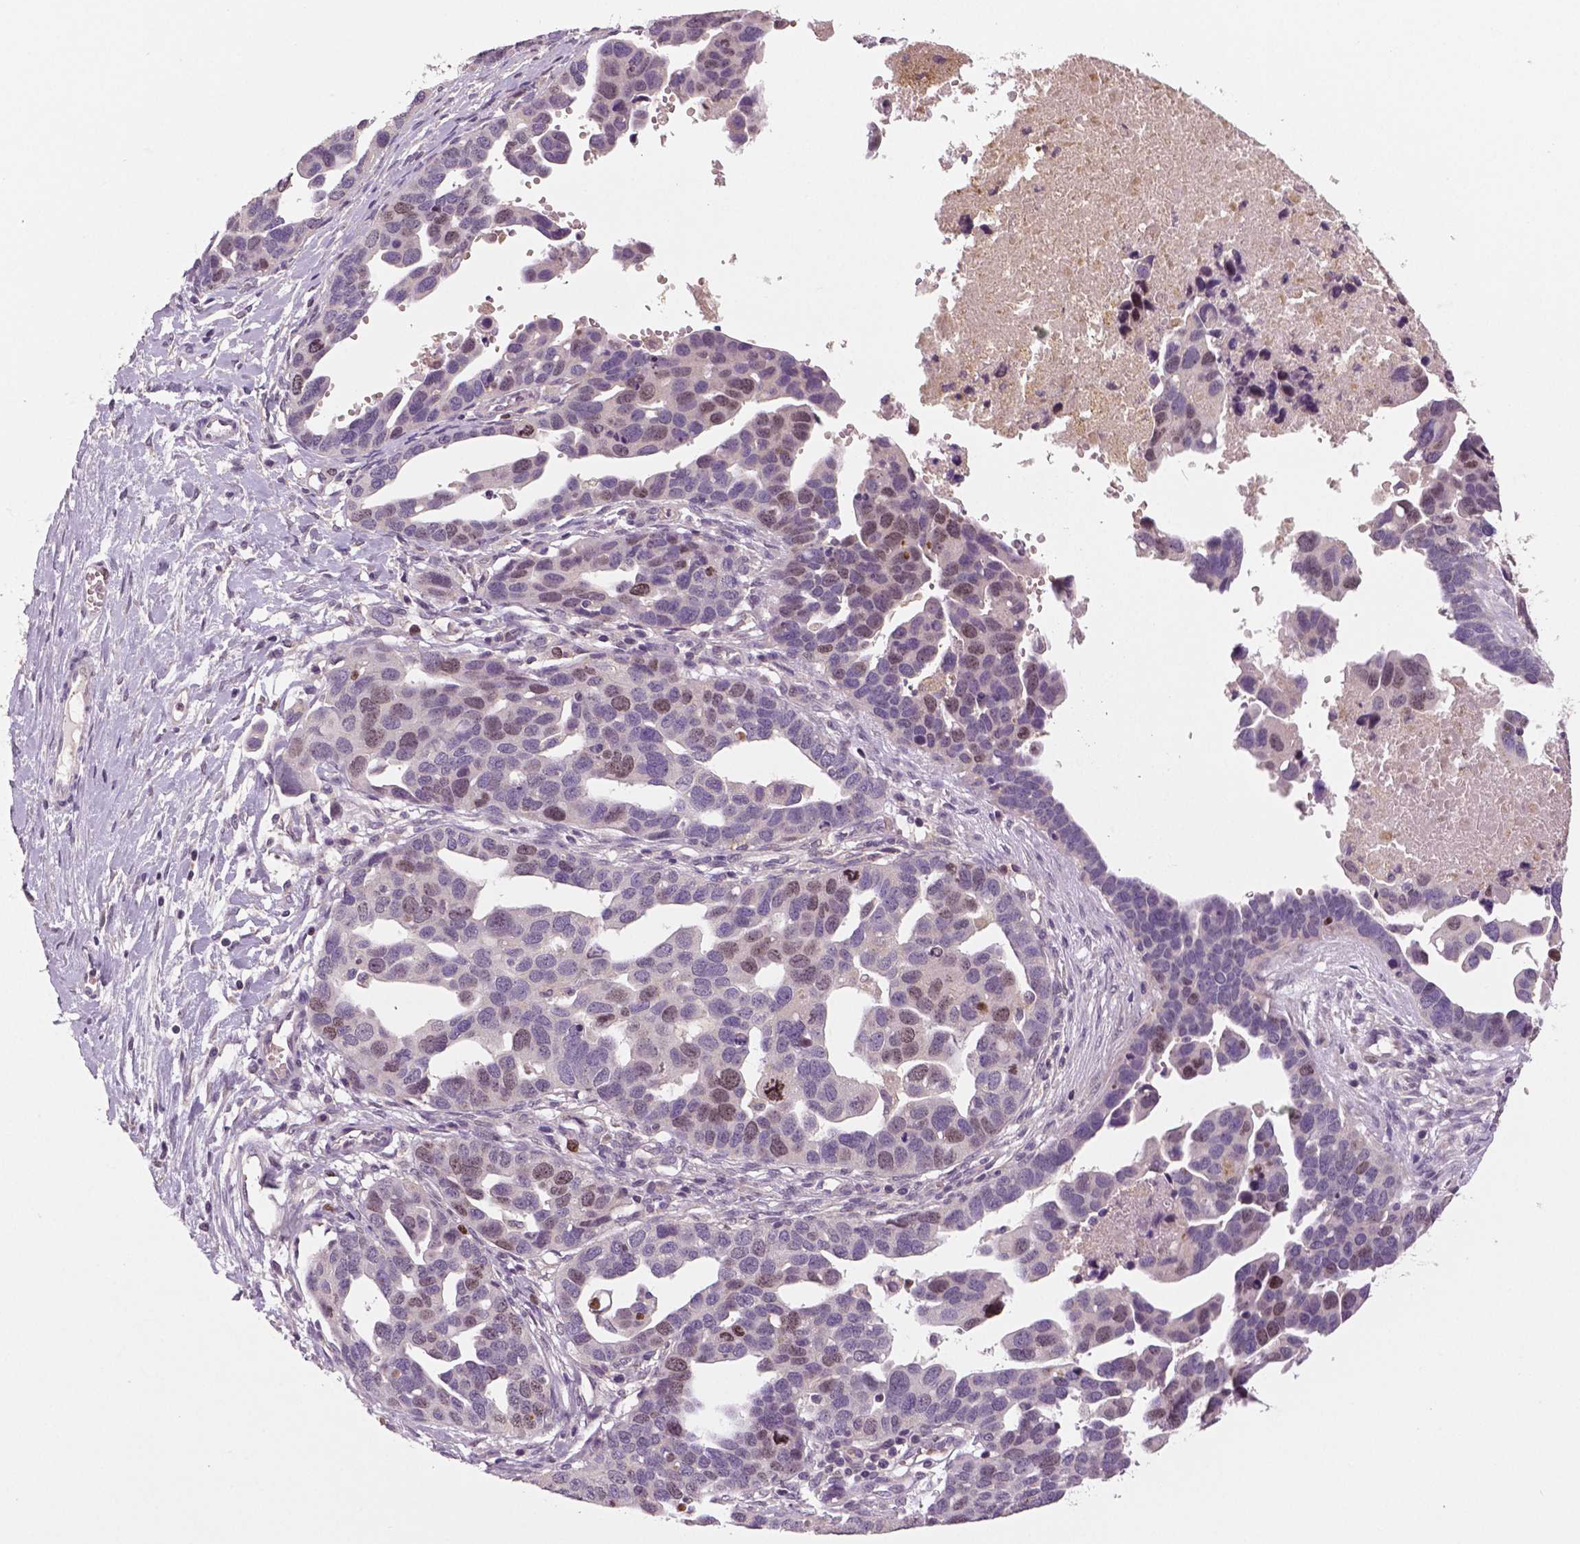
{"staining": {"intensity": "moderate", "quantity": "25%-75%", "location": "nuclear"}, "tissue": "ovarian cancer", "cell_type": "Tumor cells", "image_type": "cancer", "snomed": [{"axis": "morphology", "description": "Cystadenocarcinoma, serous, NOS"}, {"axis": "topography", "description": "Ovary"}], "caption": "Immunohistochemical staining of human serous cystadenocarcinoma (ovarian) demonstrates medium levels of moderate nuclear expression in approximately 25%-75% of tumor cells.", "gene": "MKI67", "patient": {"sex": "female", "age": 54}}